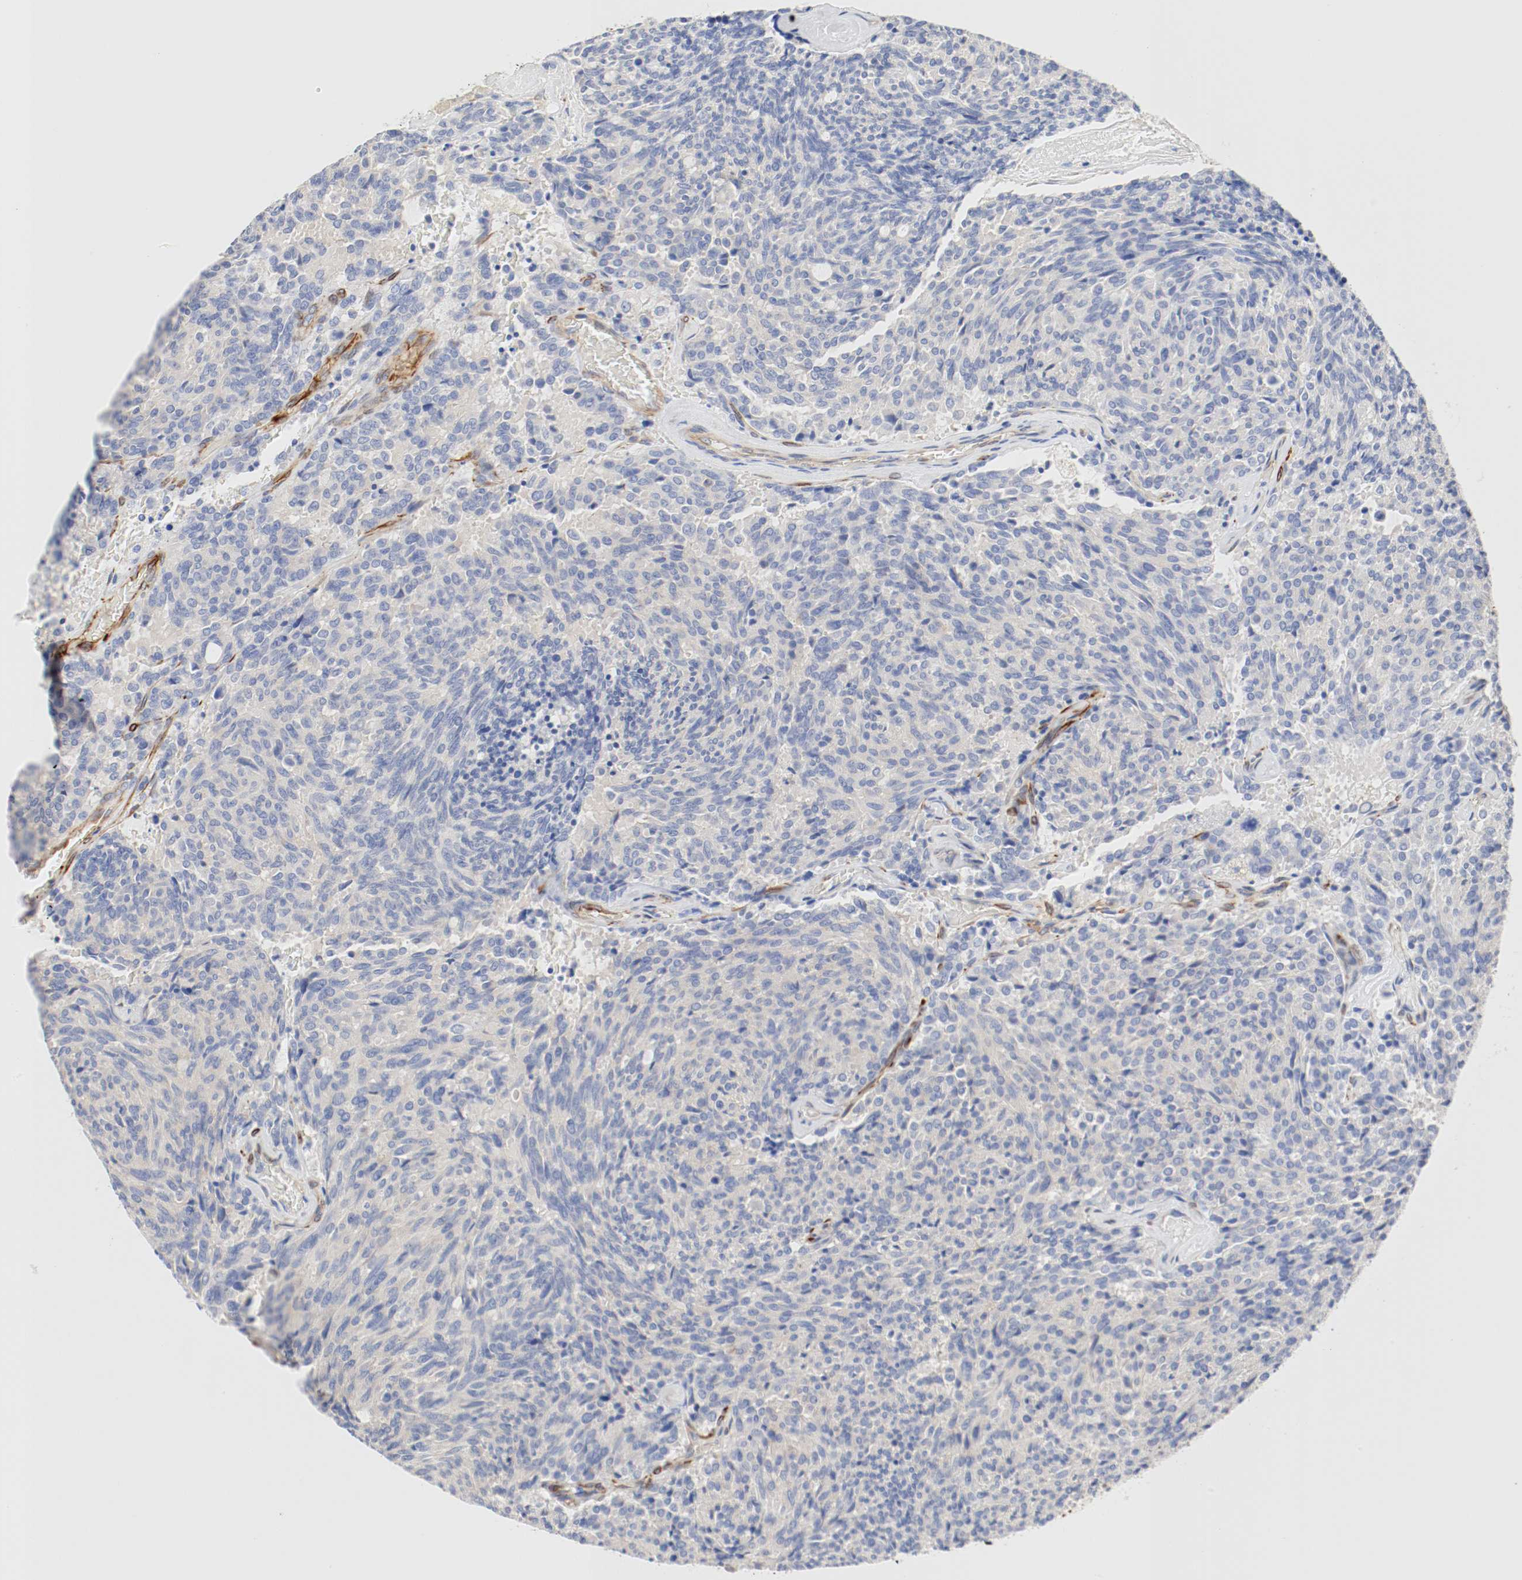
{"staining": {"intensity": "weak", "quantity": "25%-75%", "location": "cytoplasmic/membranous"}, "tissue": "carcinoid", "cell_type": "Tumor cells", "image_type": "cancer", "snomed": [{"axis": "morphology", "description": "Carcinoid, malignant, NOS"}, {"axis": "topography", "description": "Pancreas"}], "caption": "Protein staining shows weak cytoplasmic/membranous expression in approximately 25%-75% of tumor cells in malignant carcinoid. Nuclei are stained in blue.", "gene": "GIT1", "patient": {"sex": "female", "age": 54}}